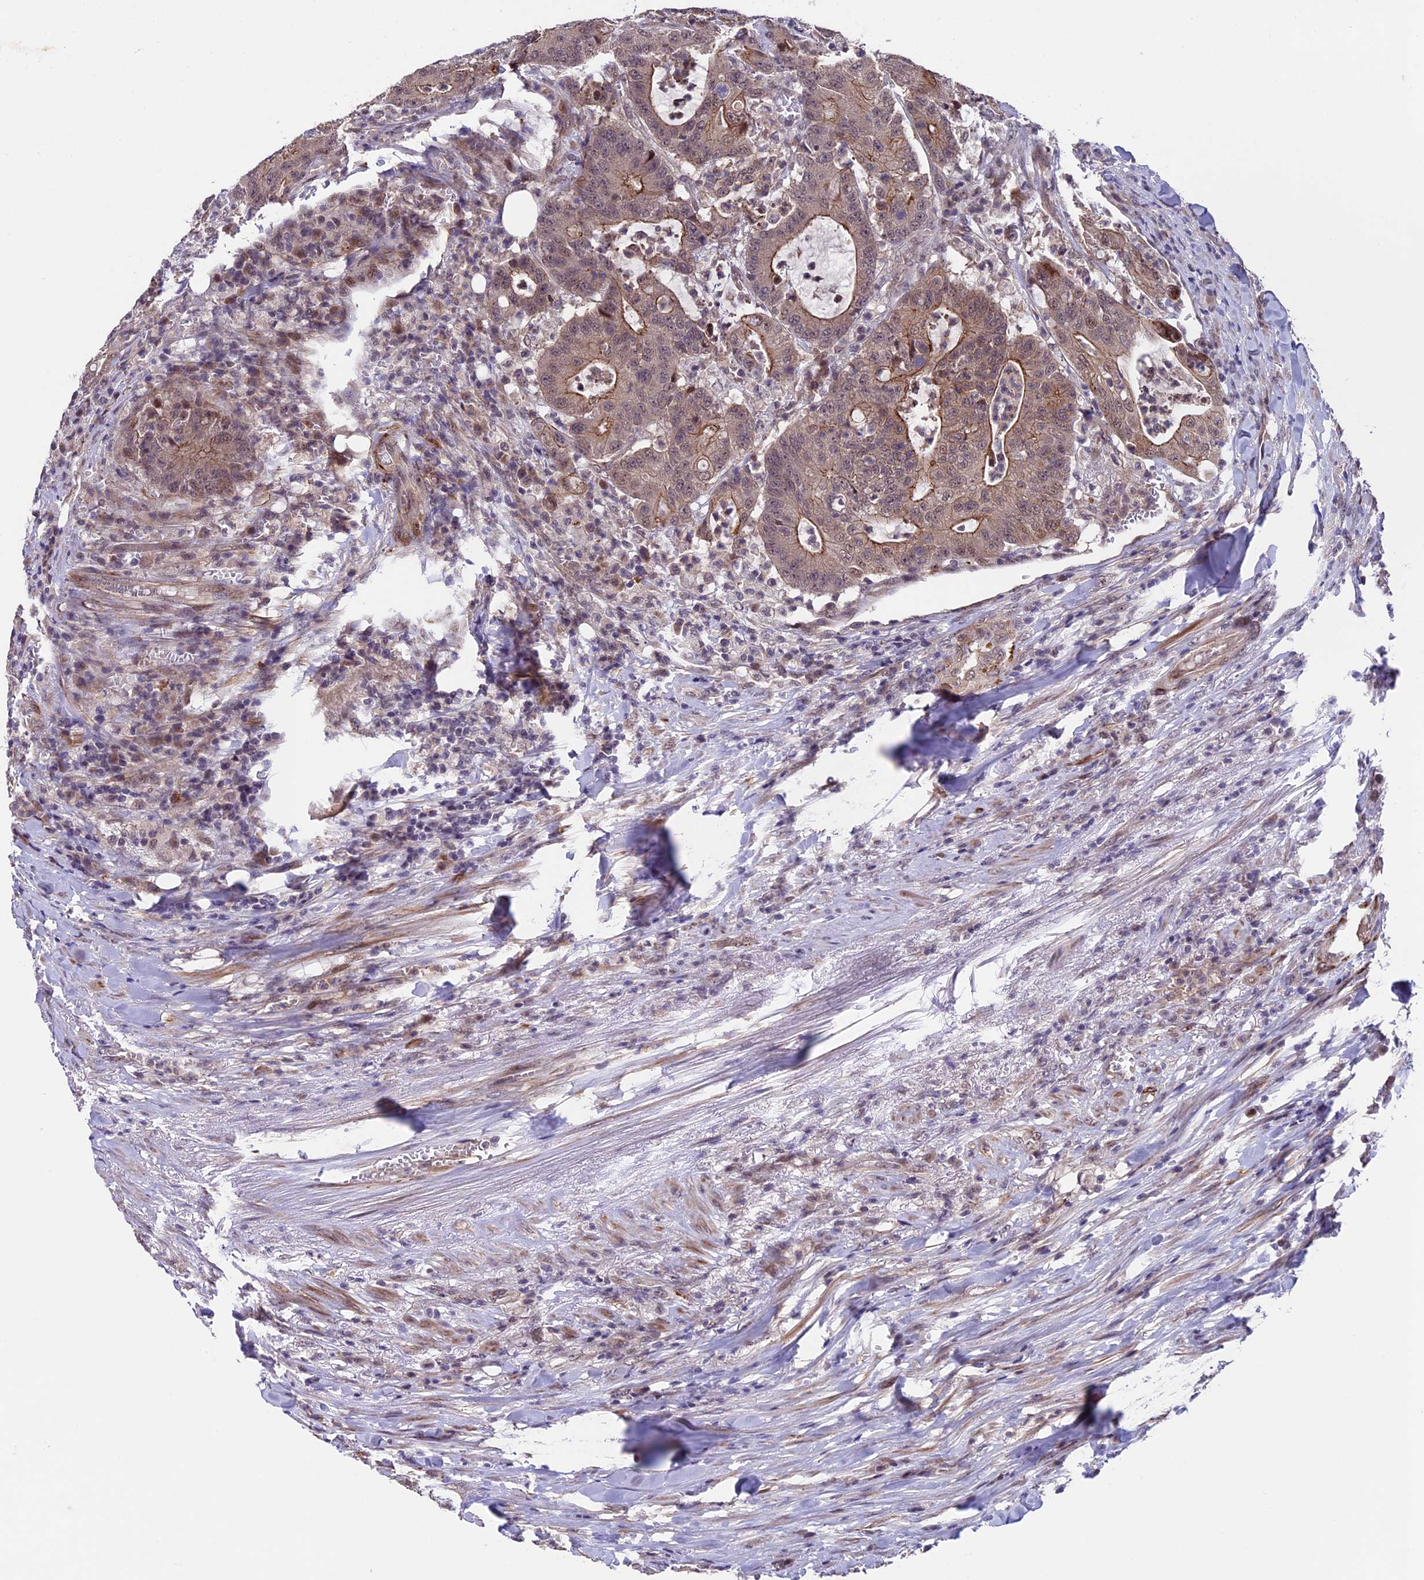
{"staining": {"intensity": "moderate", "quantity": ">75%", "location": "cytoplasmic/membranous"}, "tissue": "colorectal cancer", "cell_type": "Tumor cells", "image_type": "cancer", "snomed": [{"axis": "morphology", "description": "Adenocarcinoma, NOS"}, {"axis": "topography", "description": "Colon"}], "caption": "This histopathology image shows immunohistochemistry (IHC) staining of human colorectal adenocarcinoma, with medium moderate cytoplasmic/membranous staining in about >75% of tumor cells.", "gene": "SIPA1L3", "patient": {"sex": "female", "age": 84}}